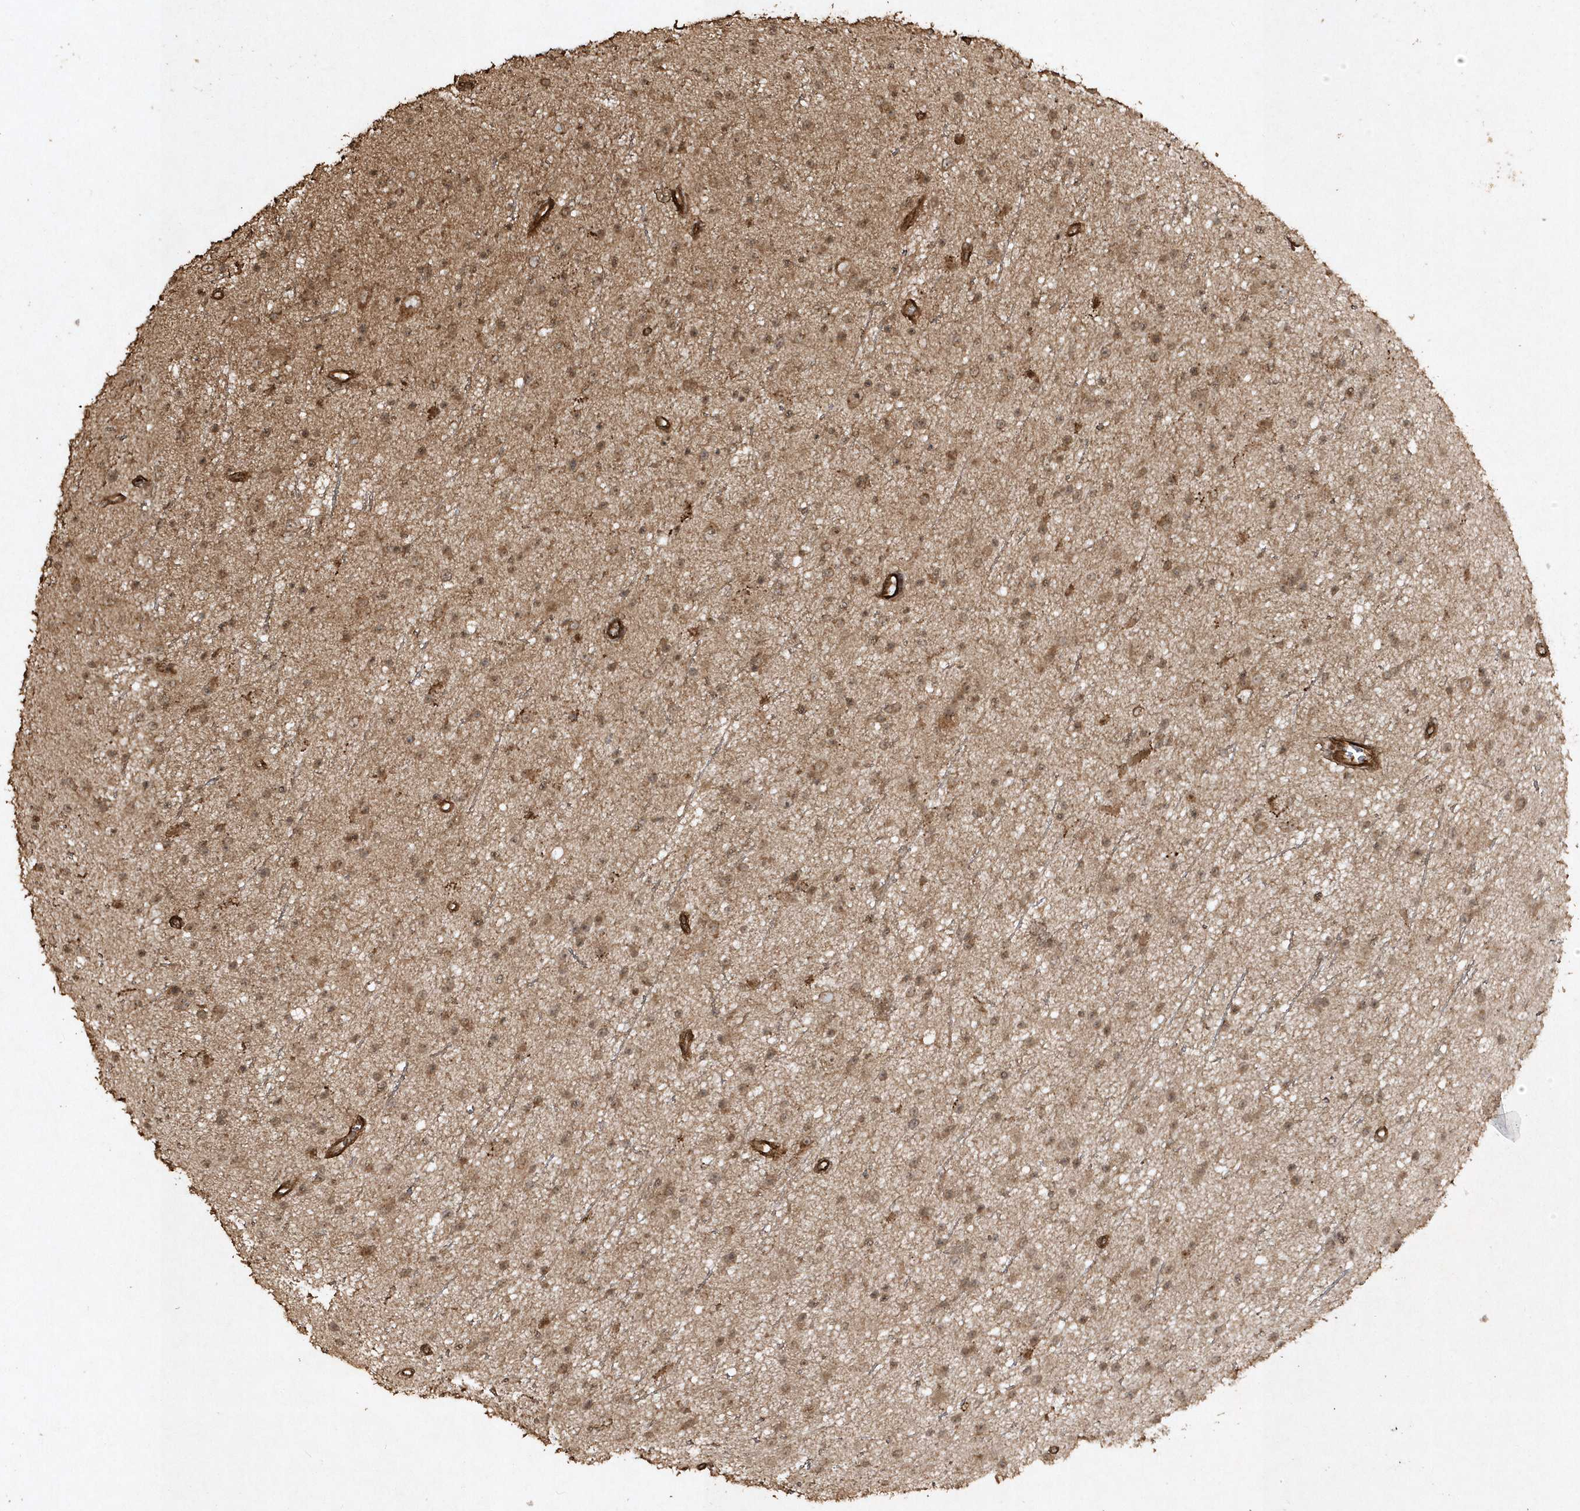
{"staining": {"intensity": "moderate", "quantity": ">75%", "location": "cytoplasmic/membranous,nuclear"}, "tissue": "glioma", "cell_type": "Tumor cells", "image_type": "cancer", "snomed": [{"axis": "morphology", "description": "Glioma, malignant, Low grade"}, {"axis": "topography", "description": "Cerebral cortex"}], "caption": "A high-resolution photomicrograph shows IHC staining of glioma, which shows moderate cytoplasmic/membranous and nuclear staining in about >75% of tumor cells.", "gene": "AVPI1", "patient": {"sex": "female", "age": 39}}